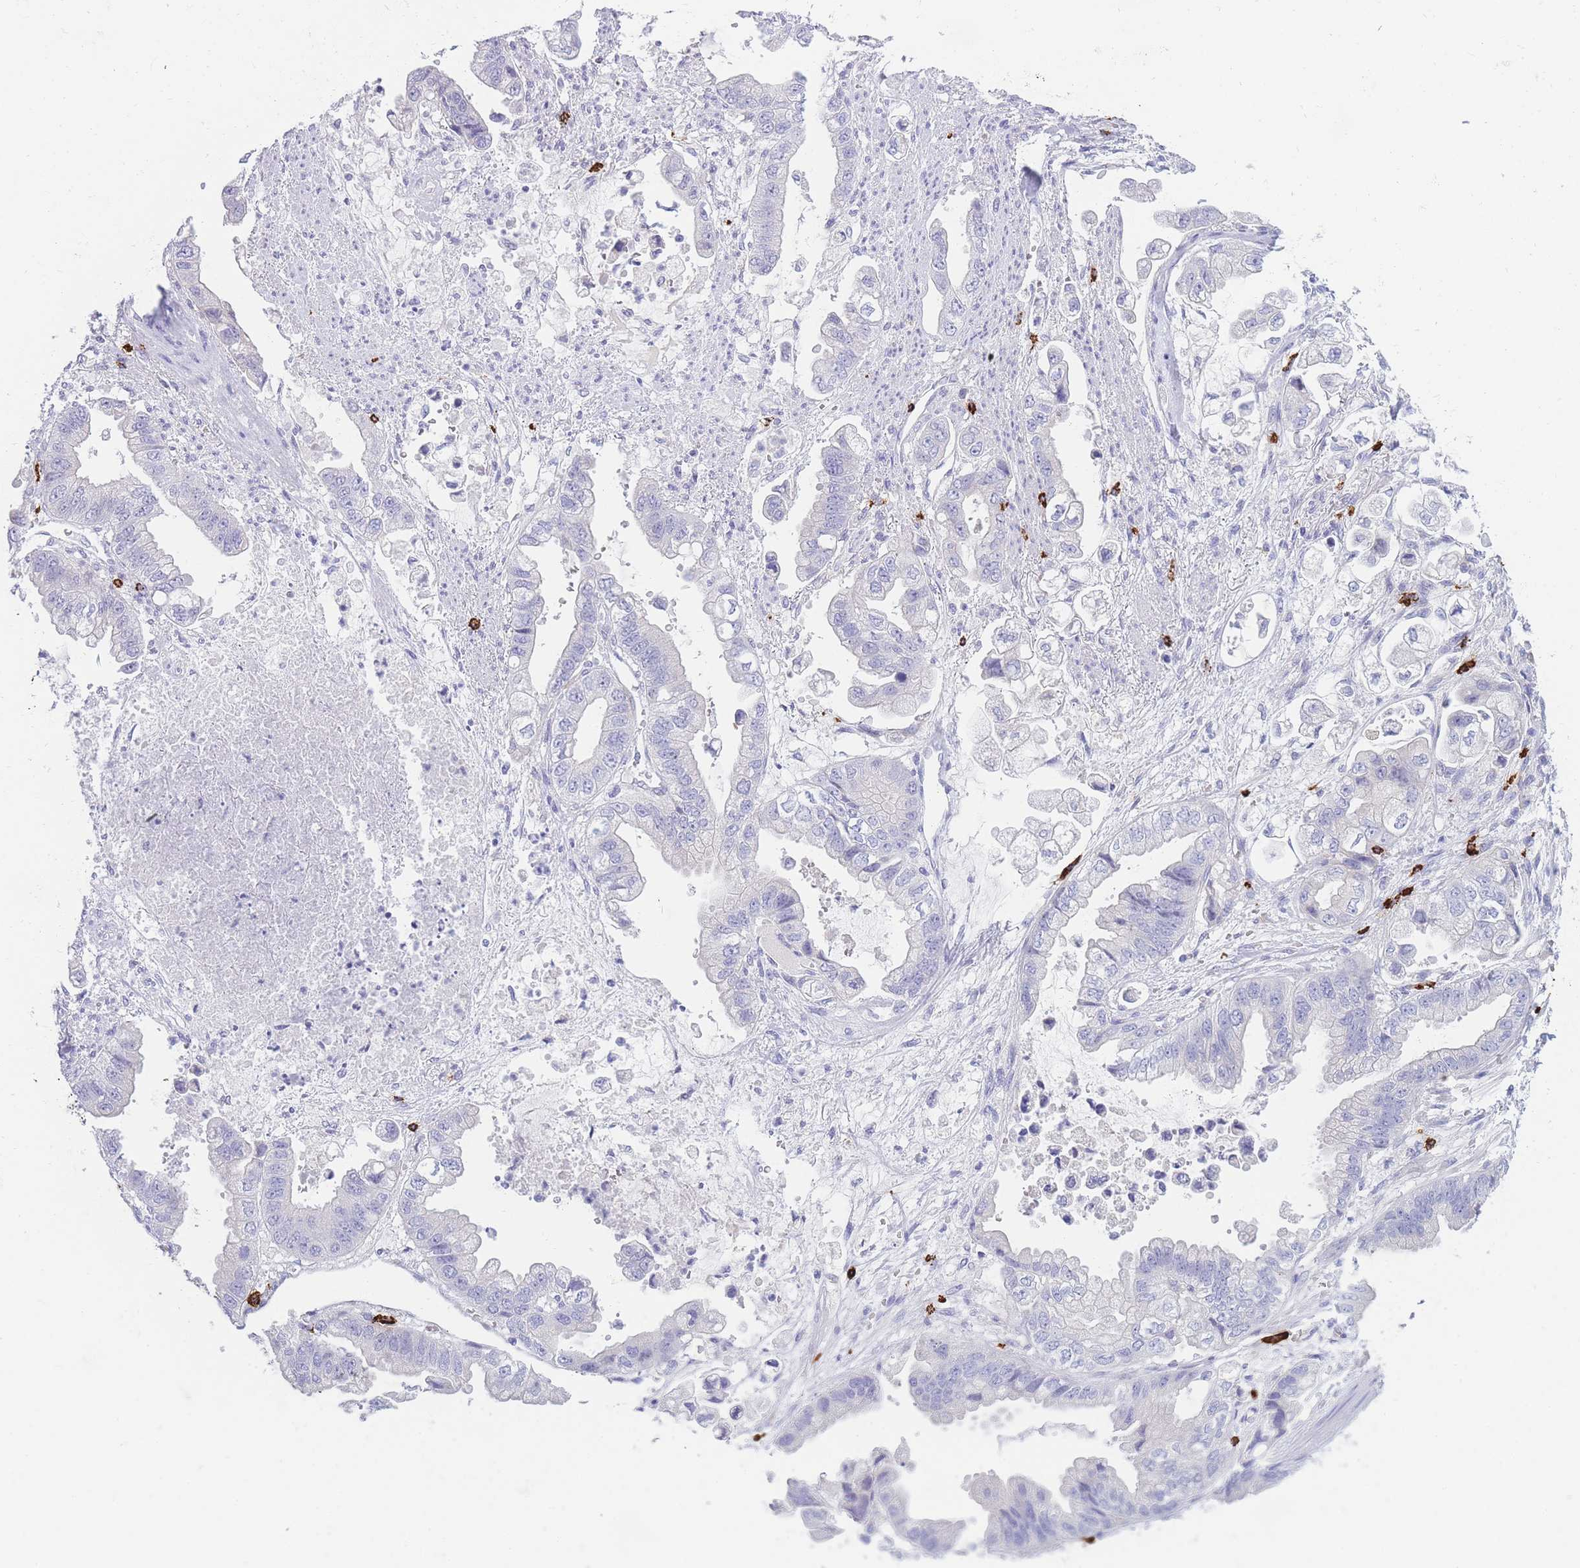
{"staining": {"intensity": "negative", "quantity": "none", "location": "none"}, "tissue": "stomach cancer", "cell_type": "Tumor cells", "image_type": "cancer", "snomed": [{"axis": "morphology", "description": "Adenocarcinoma, NOS"}, {"axis": "topography", "description": "Stomach"}], "caption": "Immunohistochemical staining of adenocarcinoma (stomach) displays no significant positivity in tumor cells. Nuclei are stained in blue.", "gene": "TPSD1", "patient": {"sex": "male", "age": 62}}